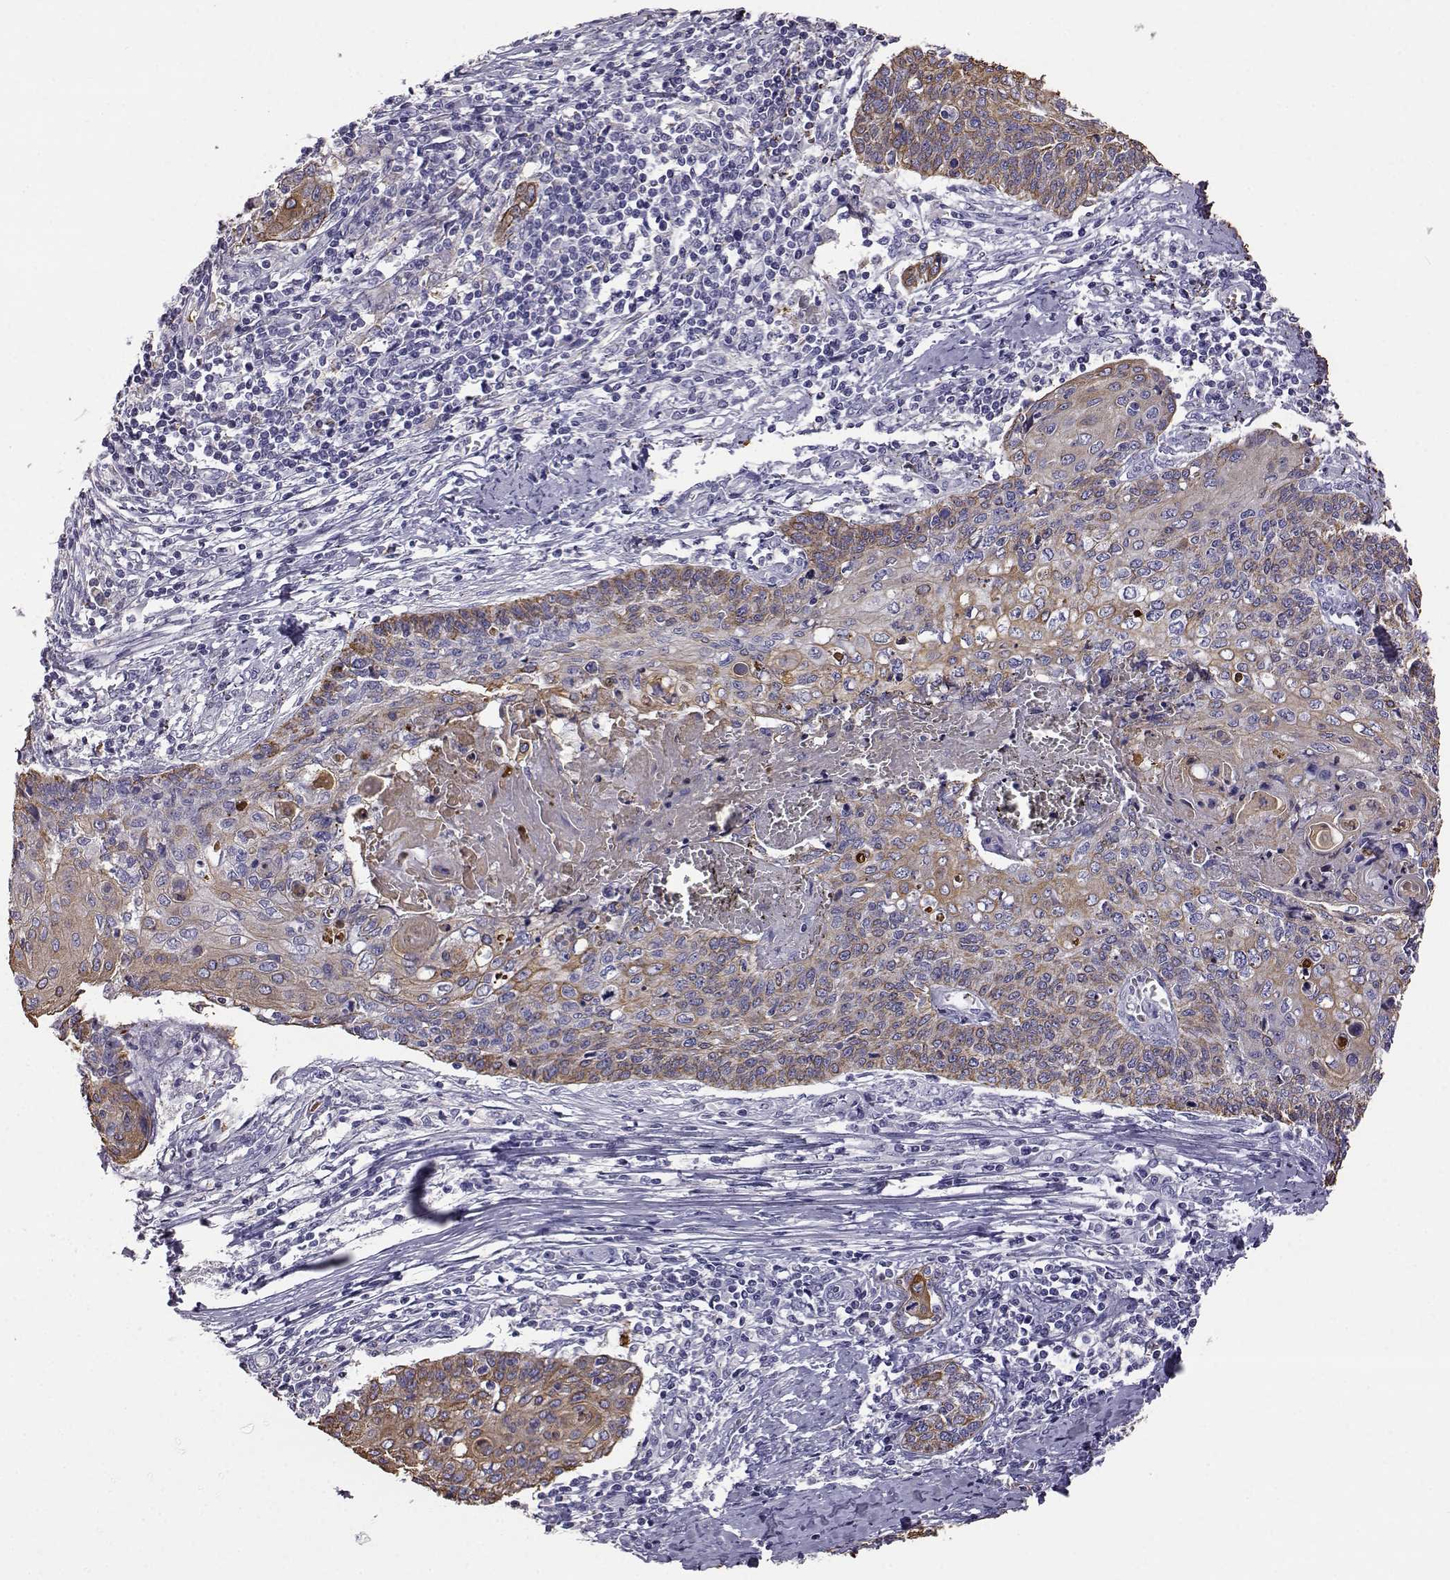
{"staining": {"intensity": "weak", "quantity": "25%-75%", "location": "cytoplasmic/membranous"}, "tissue": "cervical cancer", "cell_type": "Tumor cells", "image_type": "cancer", "snomed": [{"axis": "morphology", "description": "Squamous cell carcinoma, NOS"}, {"axis": "topography", "description": "Cervix"}], "caption": "There is low levels of weak cytoplasmic/membranous expression in tumor cells of cervical cancer (squamous cell carcinoma), as demonstrated by immunohistochemical staining (brown color).", "gene": "AKR1B1", "patient": {"sex": "female", "age": 39}}